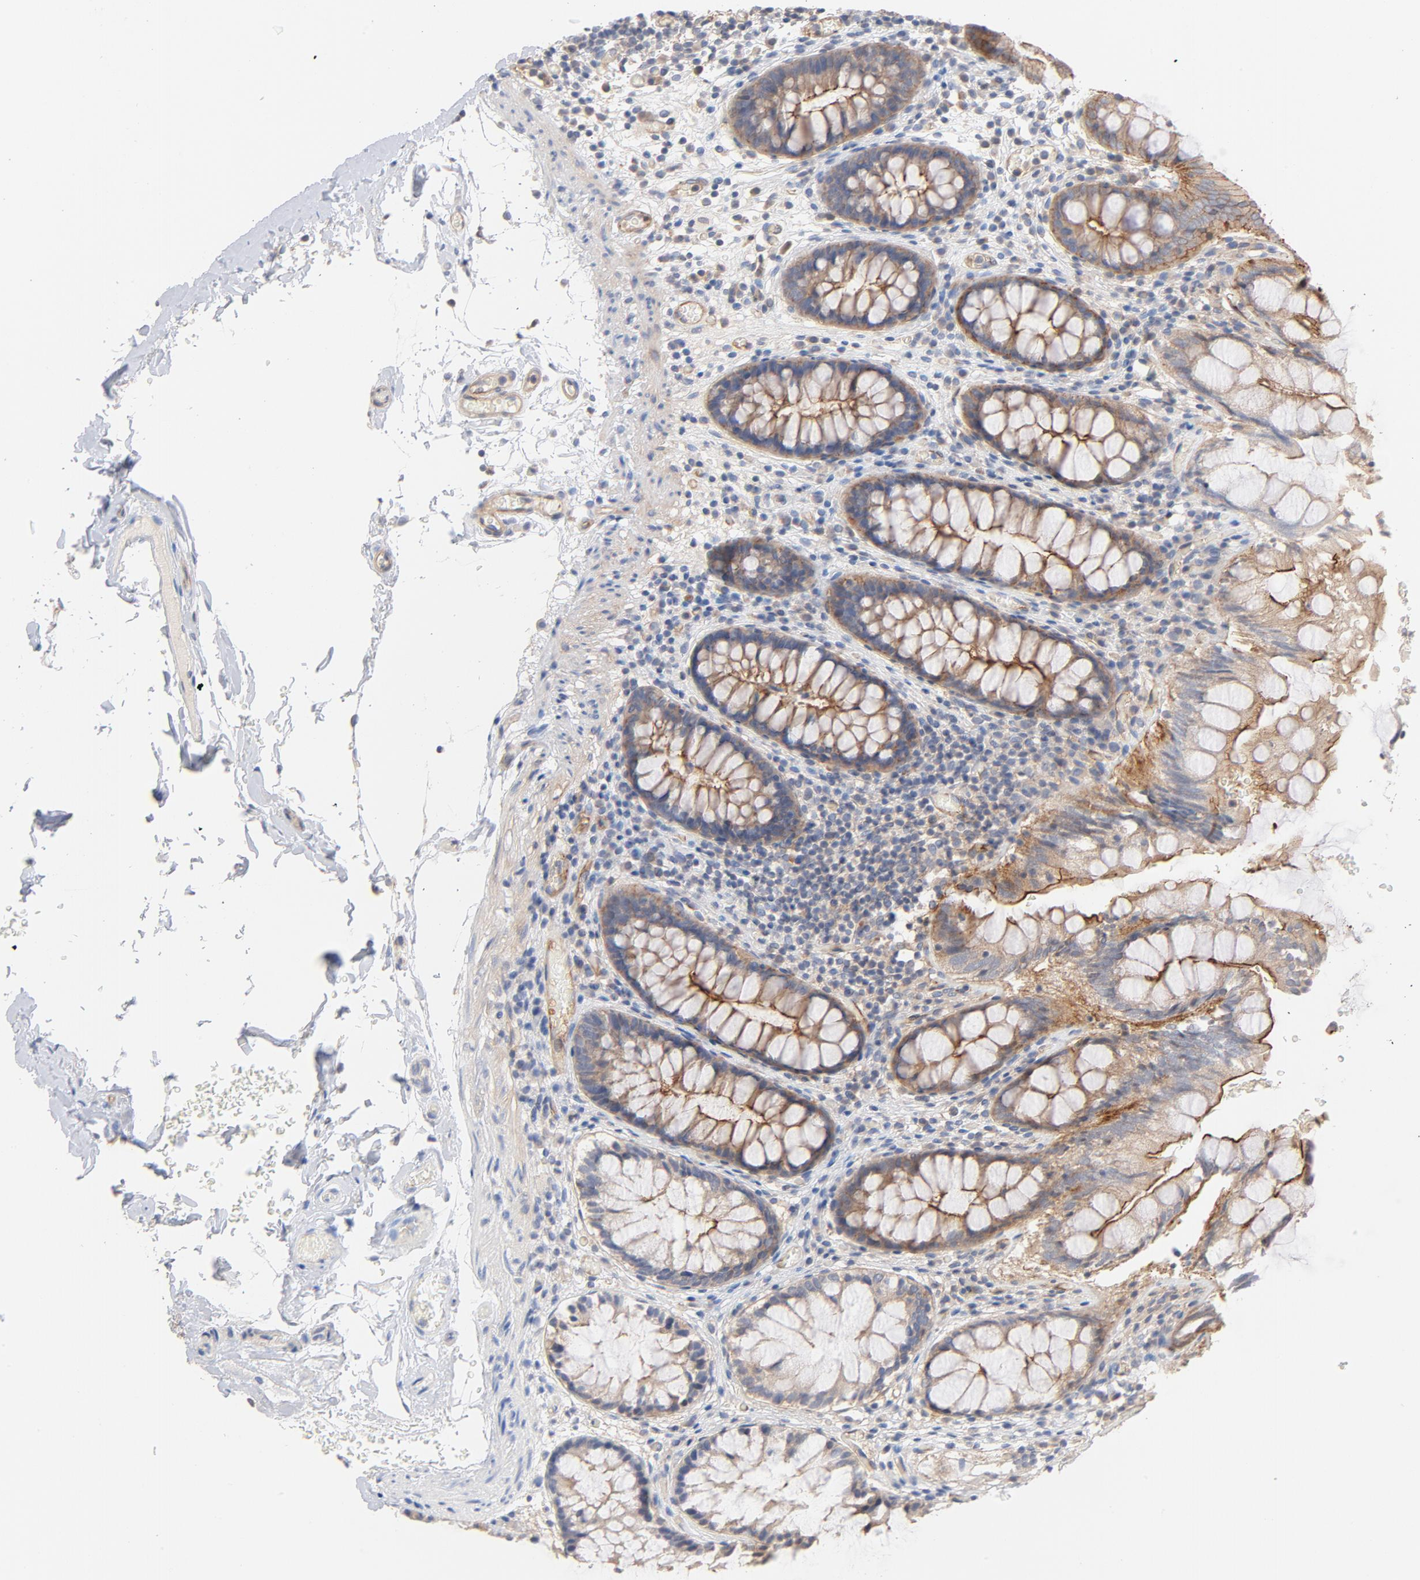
{"staining": {"intensity": "weak", "quantity": ">75%", "location": "cytoplasmic/membranous"}, "tissue": "colon", "cell_type": "Endothelial cells", "image_type": "normal", "snomed": [{"axis": "morphology", "description": "Normal tissue, NOS"}, {"axis": "topography", "description": "Smooth muscle"}, {"axis": "topography", "description": "Colon"}], "caption": "Immunohistochemical staining of unremarkable colon reveals weak cytoplasmic/membranous protein staining in approximately >75% of endothelial cells. (DAB (3,3'-diaminobenzidine) IHC, brown staining for protein, blue staining for nuclei).", "gene": "STRN3", "patient": {"sex": "male", "age": 67}}